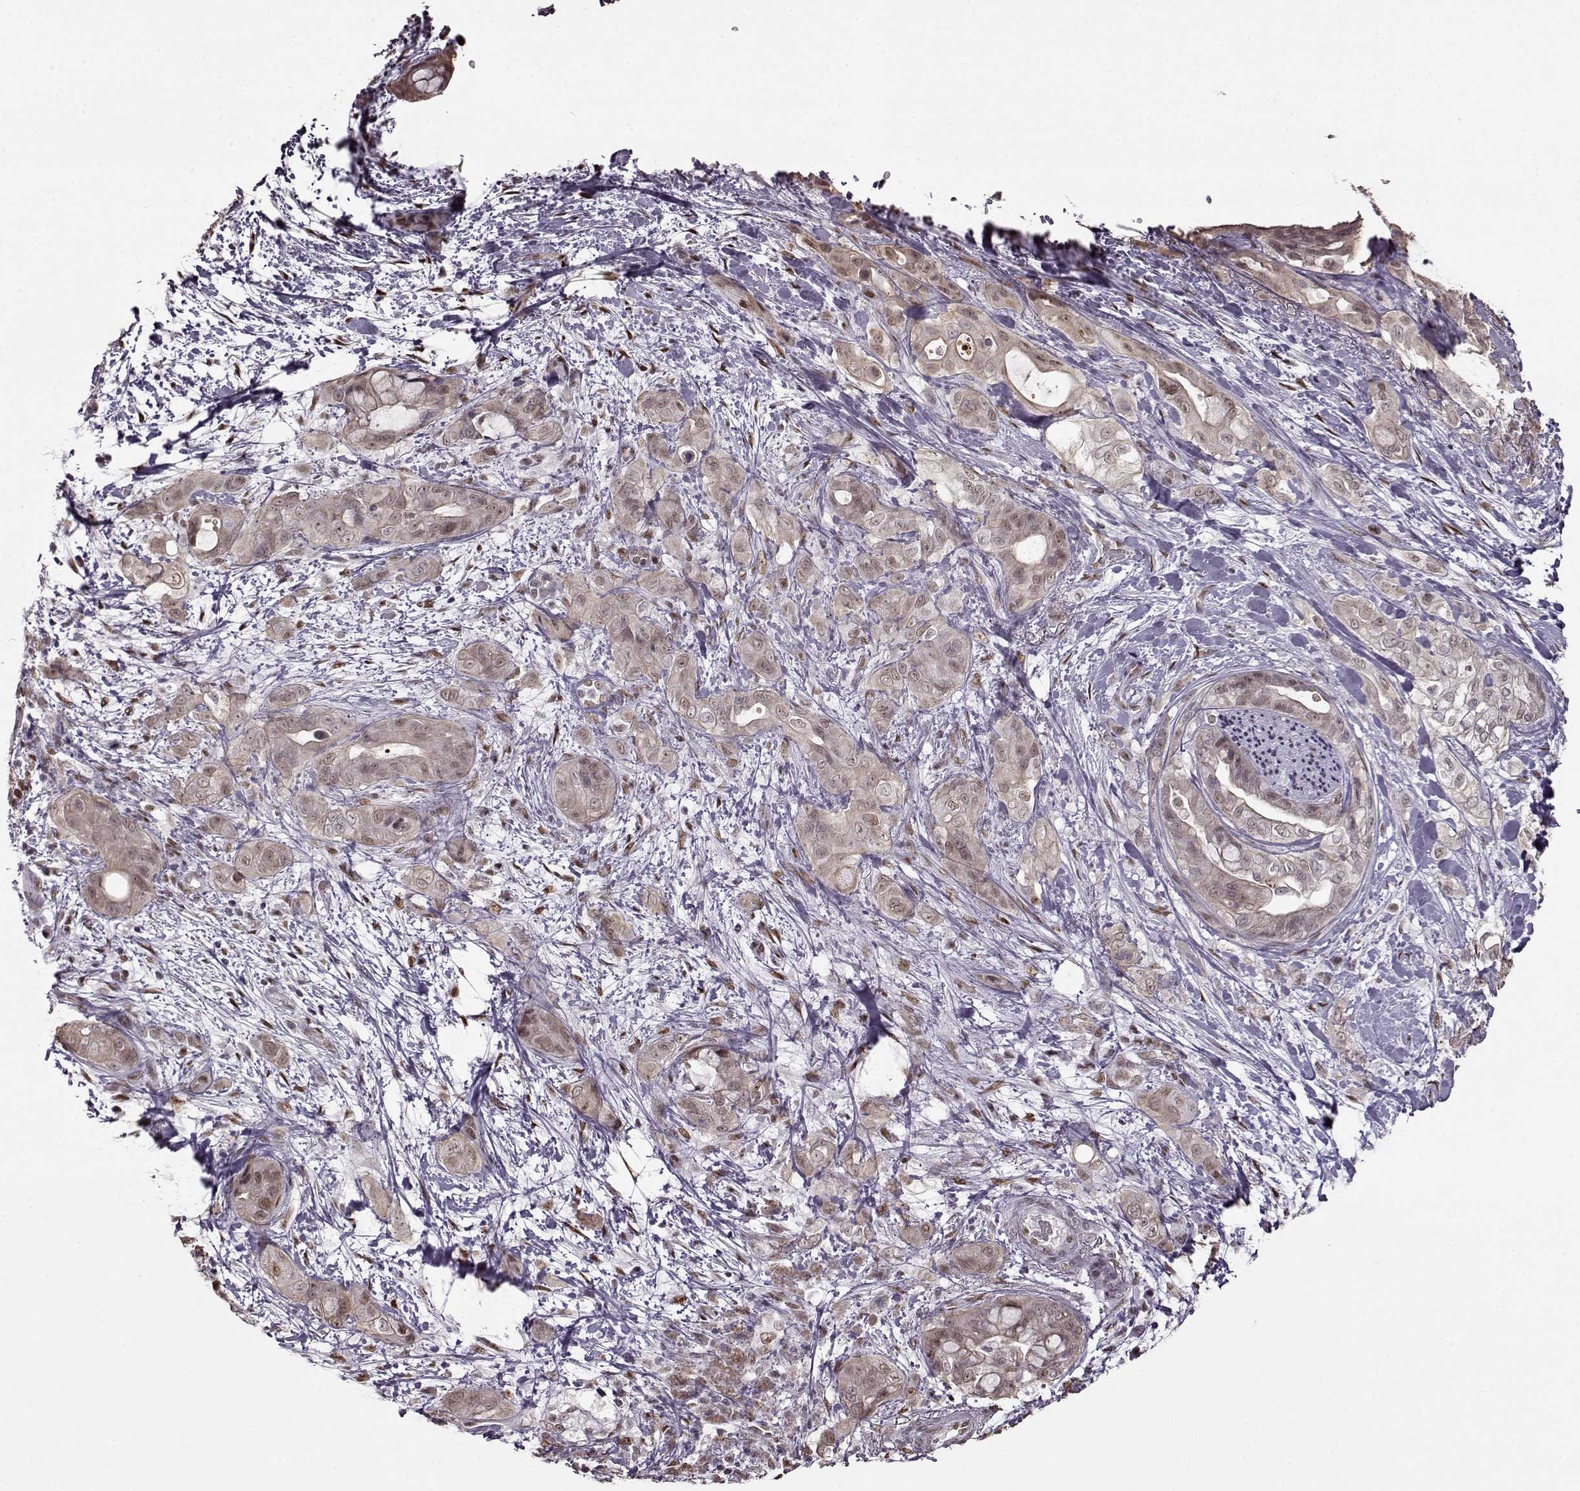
{"staining": {"intensity": "weak", "quantity": ">75%", "location": "cytoplasmic/membranous"}, "tissue": "pancreatic cancer", "cell_type": "Tumor cells", "image_type": "cancer", "snomed": [{"axis": "morphology", "description": "Adenocarcinoma, NOS"}, {"axis": "topography", "description": "Pancreas"}], "caption": "Immunohistochemical staining of pancreatic adenocarcinoma displays low levels of weak cytoplasmic/membranous protein positivity in about >75% of tumor cells. (DAB IHC, brown staining for protein, blue staining for nuclei).", "gene": "FTO", "patient": {"sex": "male", "age": 71}}